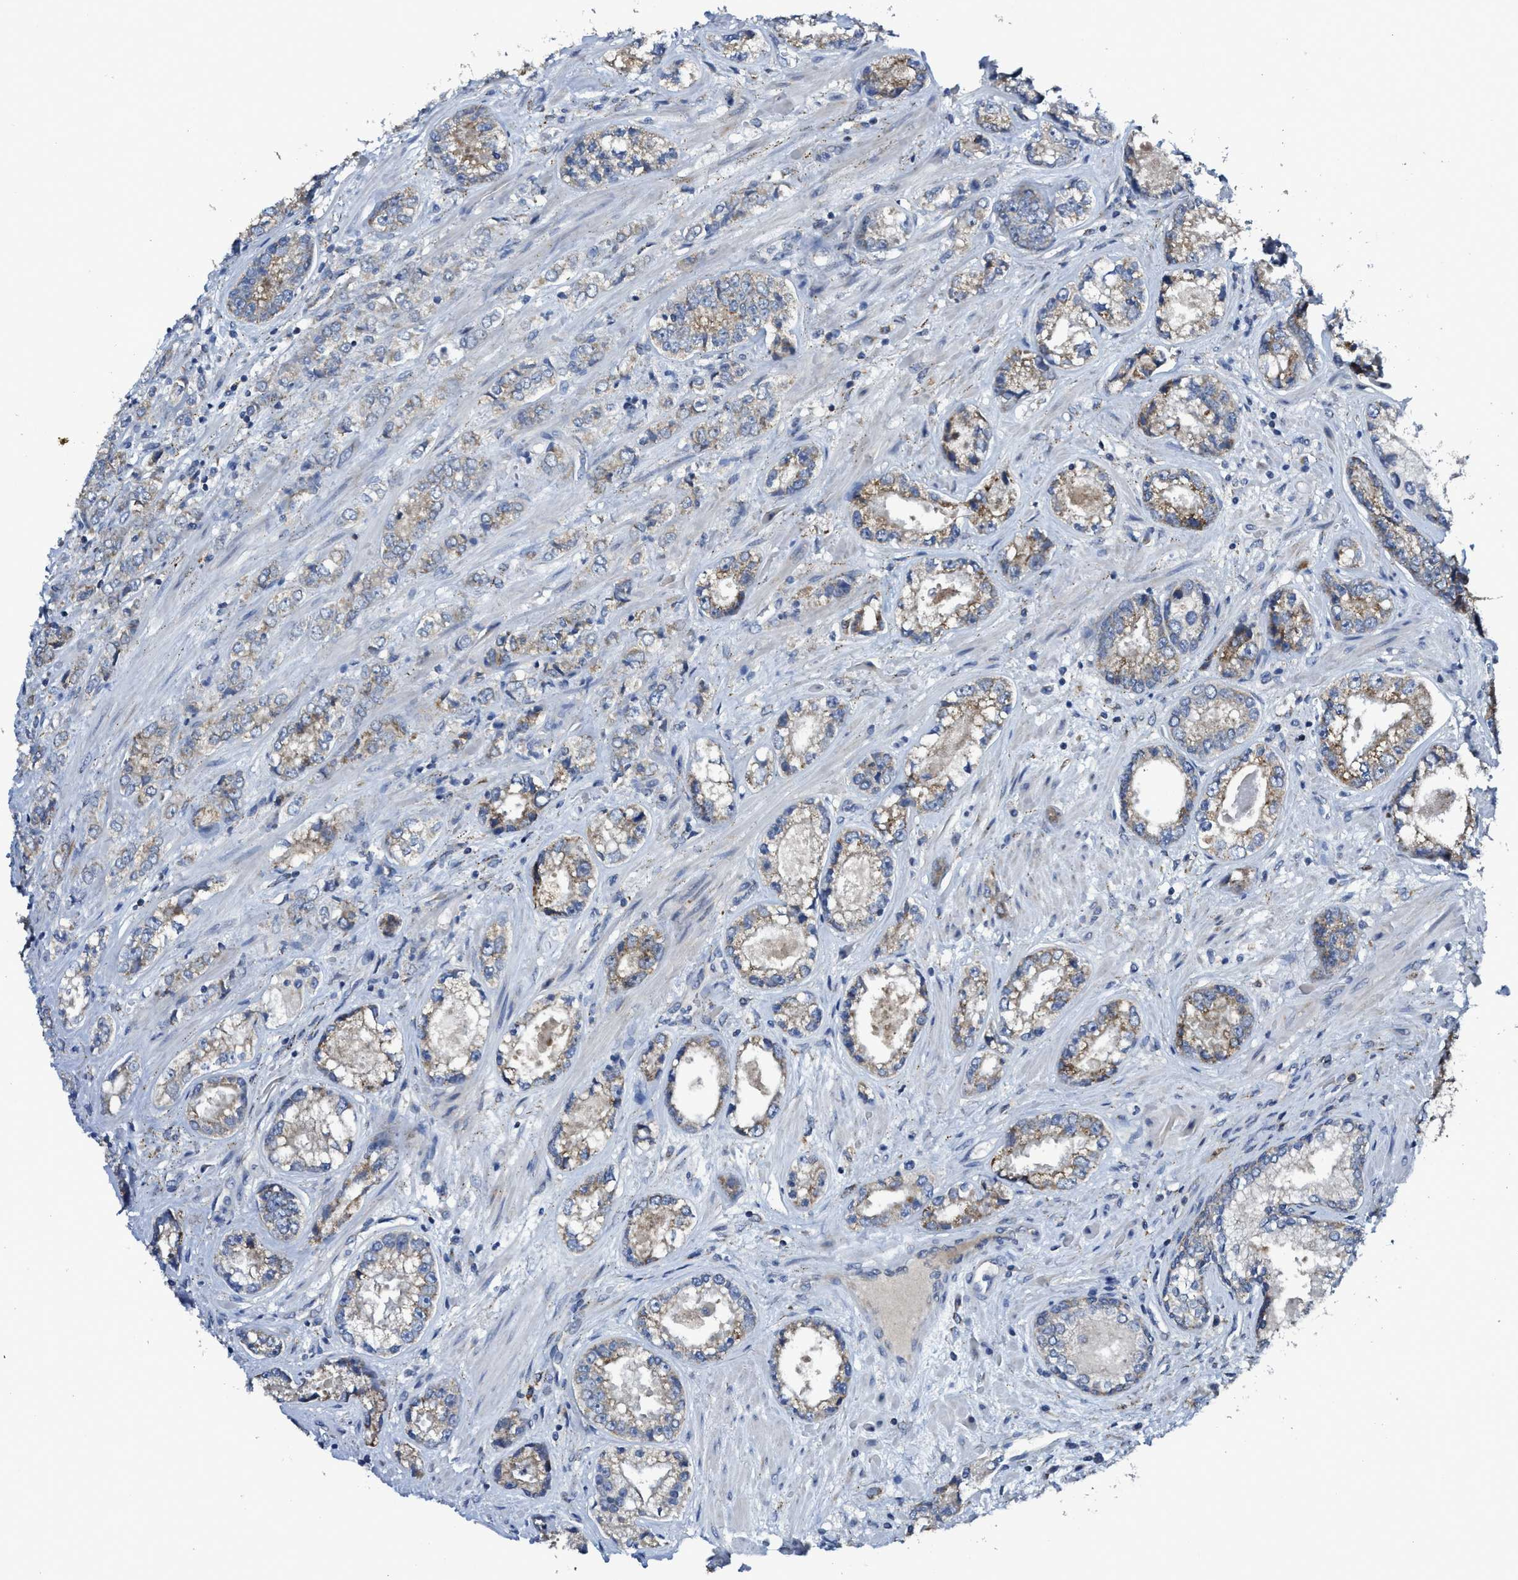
{"staining": {"intensity": "weak", "quantity": ">75%", "location": "cytoplasmic/membranous"}, "tissue": "prostate cancer", "cell_type": "Tumor cells", "image_type": "cancer", "snomed": [{"axis": "morphology", "description": "Adenocarcinoma, High grade"}, {"axis": "topography", "description": "Prostate"}], "caption": "This image demonstrates immunohistochemistry staining of prostate cancer, with low weak cytoplasmic/membranous staining in about >75% of tumor cells.", "gene": "GATD3", "patient": {"sex": "male", "age": 61}}